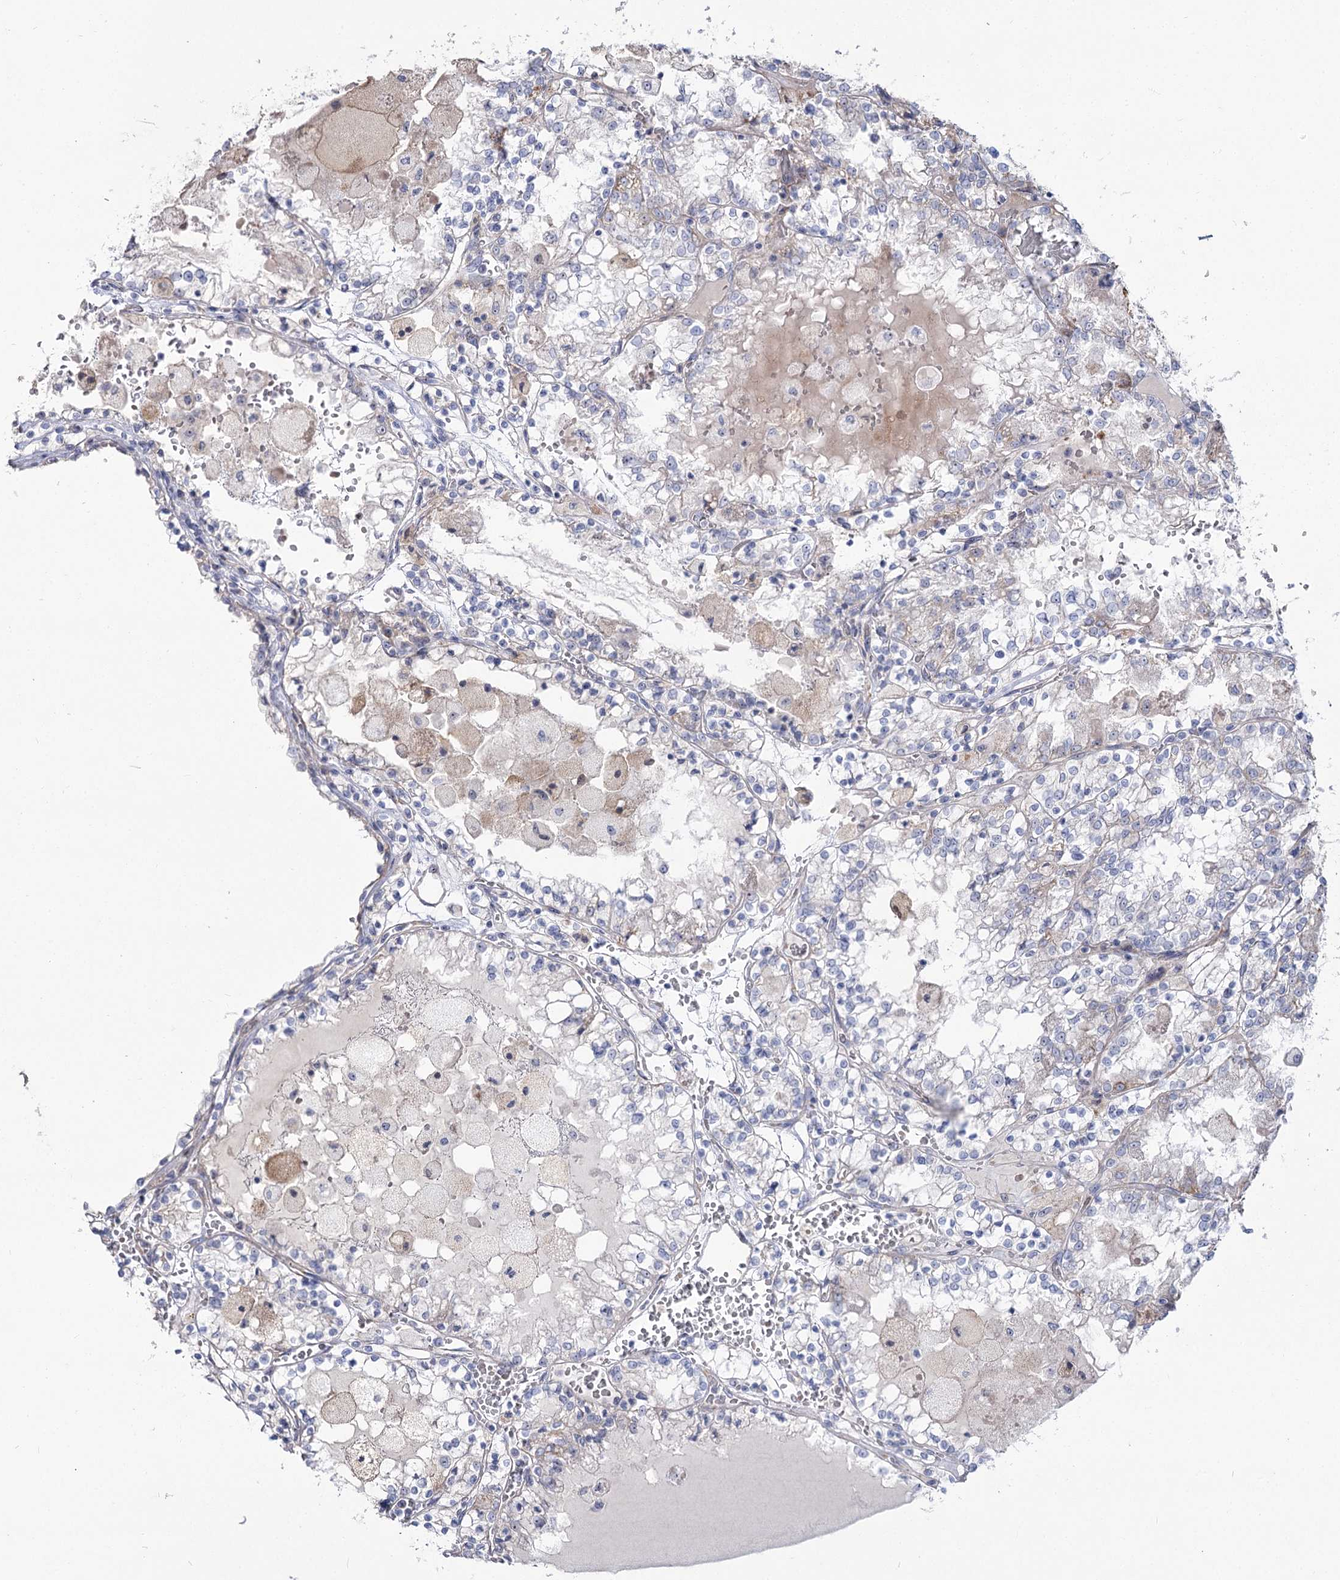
{"staining": {"intensity": "negative", "quantity": "none", "location": "none"}, "tissue": "renal cancer", "cell_type": "Tumor cells", "image_type": "cancer", "snomed": [{"axis": "morphology", "description": "Adenocarcinoma, NOS"}, {"axis": "topography", "description": "Kidney"}], "caption": "Tumor cells are negative for protein expression in human renal cancer (adenocarcinoma).", "gene": "SUOX", "patient": {"sex": "female", "age": 56}}